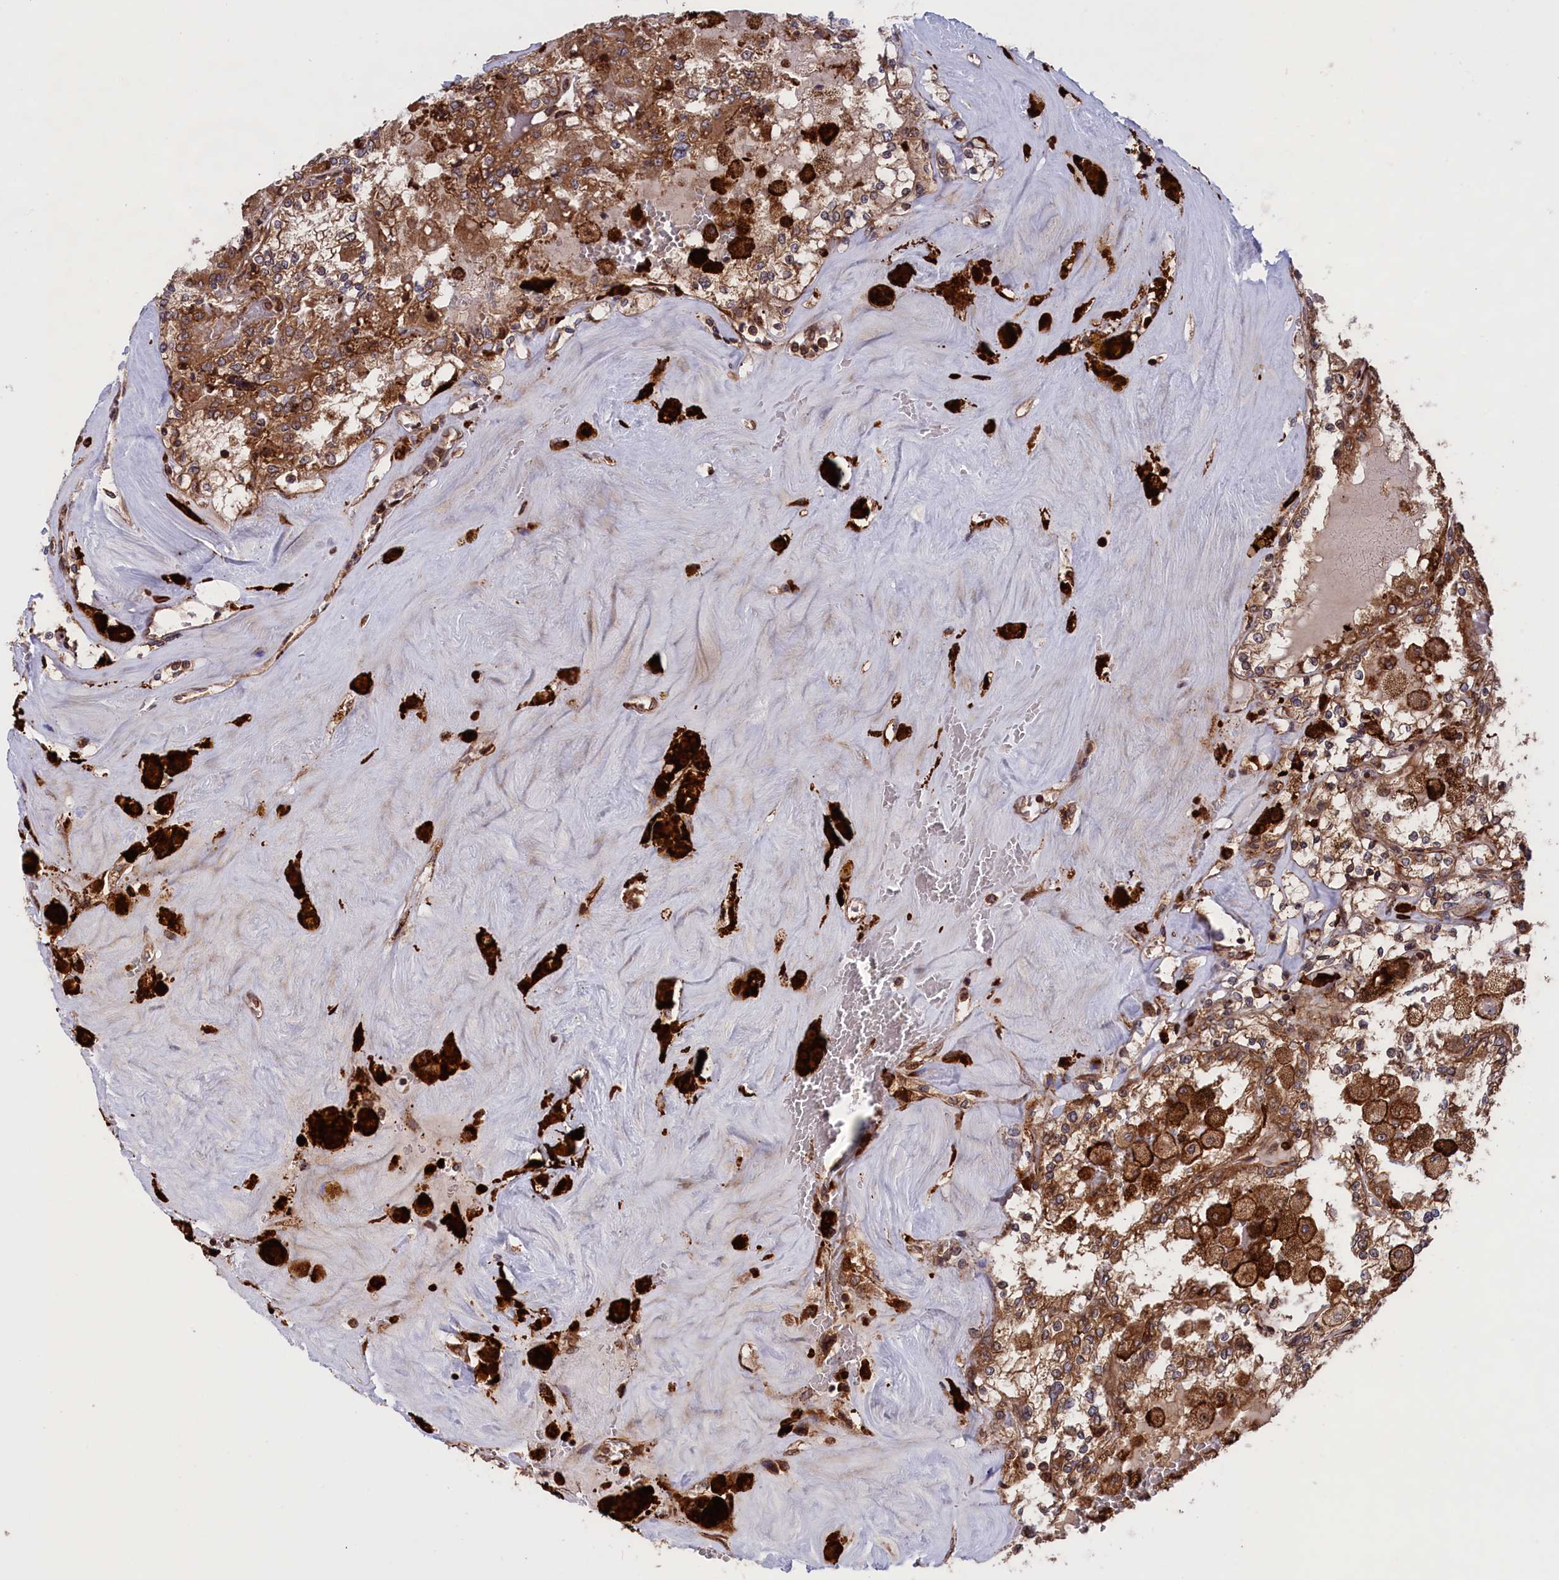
{"staining": {"intensity": "moderate", "quantity": ">75%", "location": "cytoplasmic/membranous"}, "tissue": "renal cancer", "cell_type": "Tumor cells", "image_type": "cancer", "snomed": [{"axis": "morphology", "description": "Adenocarcinoma, NOS"}, {"axis": "topography", "description": "Kidney"}], "caption": "Immunohistochemical staining of renal adenocarcinoma demonstrates medium levels of moderate cytoplasmic/membranous positivity in about >75% of tumor cells.", "gene": "PLA2G4C", "patient": {"sex": "female", "age": 56}}